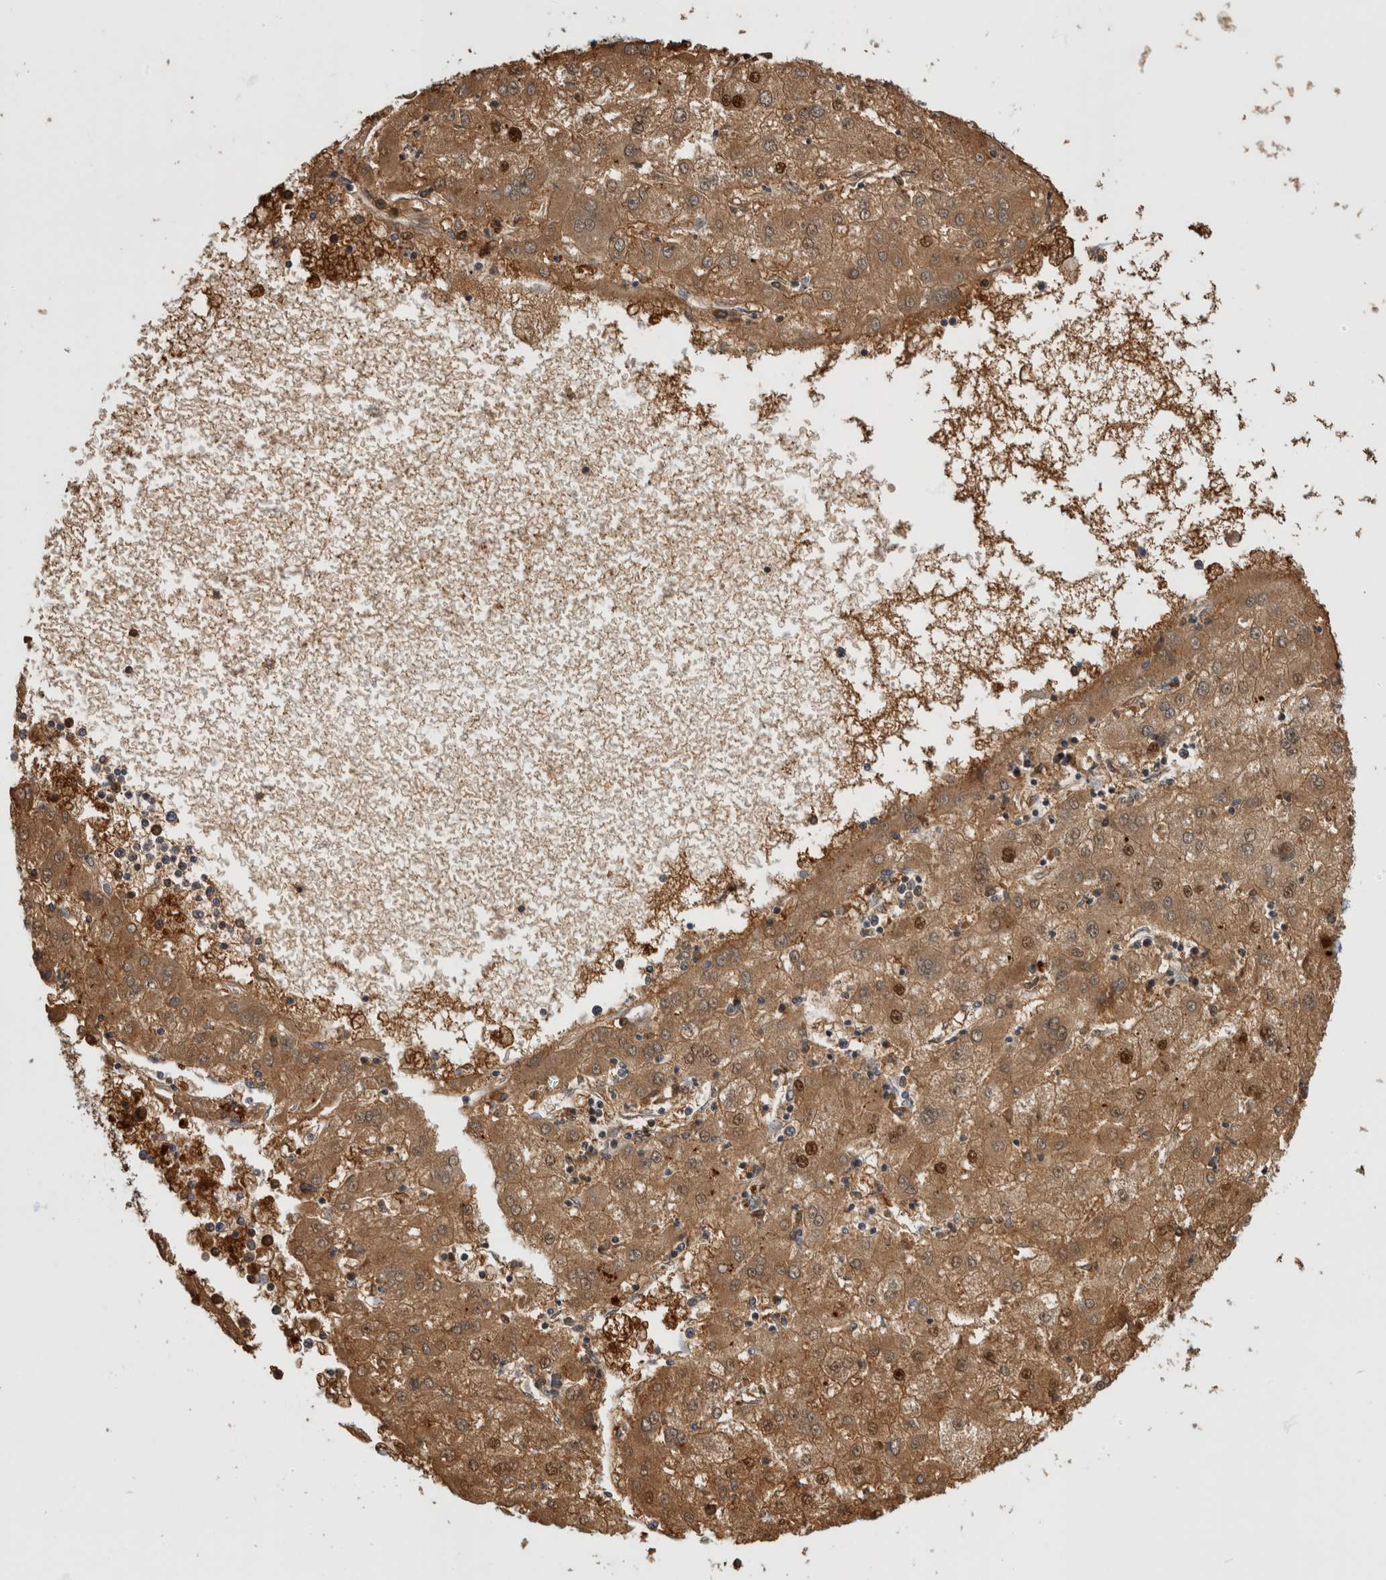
{"staining": {"intensity": "moderate", "quantity": ">75%", "location": "cytoplasmic/membranous,nuclear"}, "tissue": "liver cancer", "cell_type": "Tumor cells", "image_type": "cancer", "snomed": [{"axis": "morphology", "description": "Carcinoma, Hepatocellular, NOS"}, {"axis": "topography", "description": "Liver"}], "caption": "High-power microscopy captured an immunohistochemistry histopathology image of liver cancer (hepatocellular carcinoma), revealing moderate cytoplasmic/membranous and nuclear positivity in about >75% of tumor cells.", "gene": "PGM1", "patient": {"sex": "male", "age": 72}}